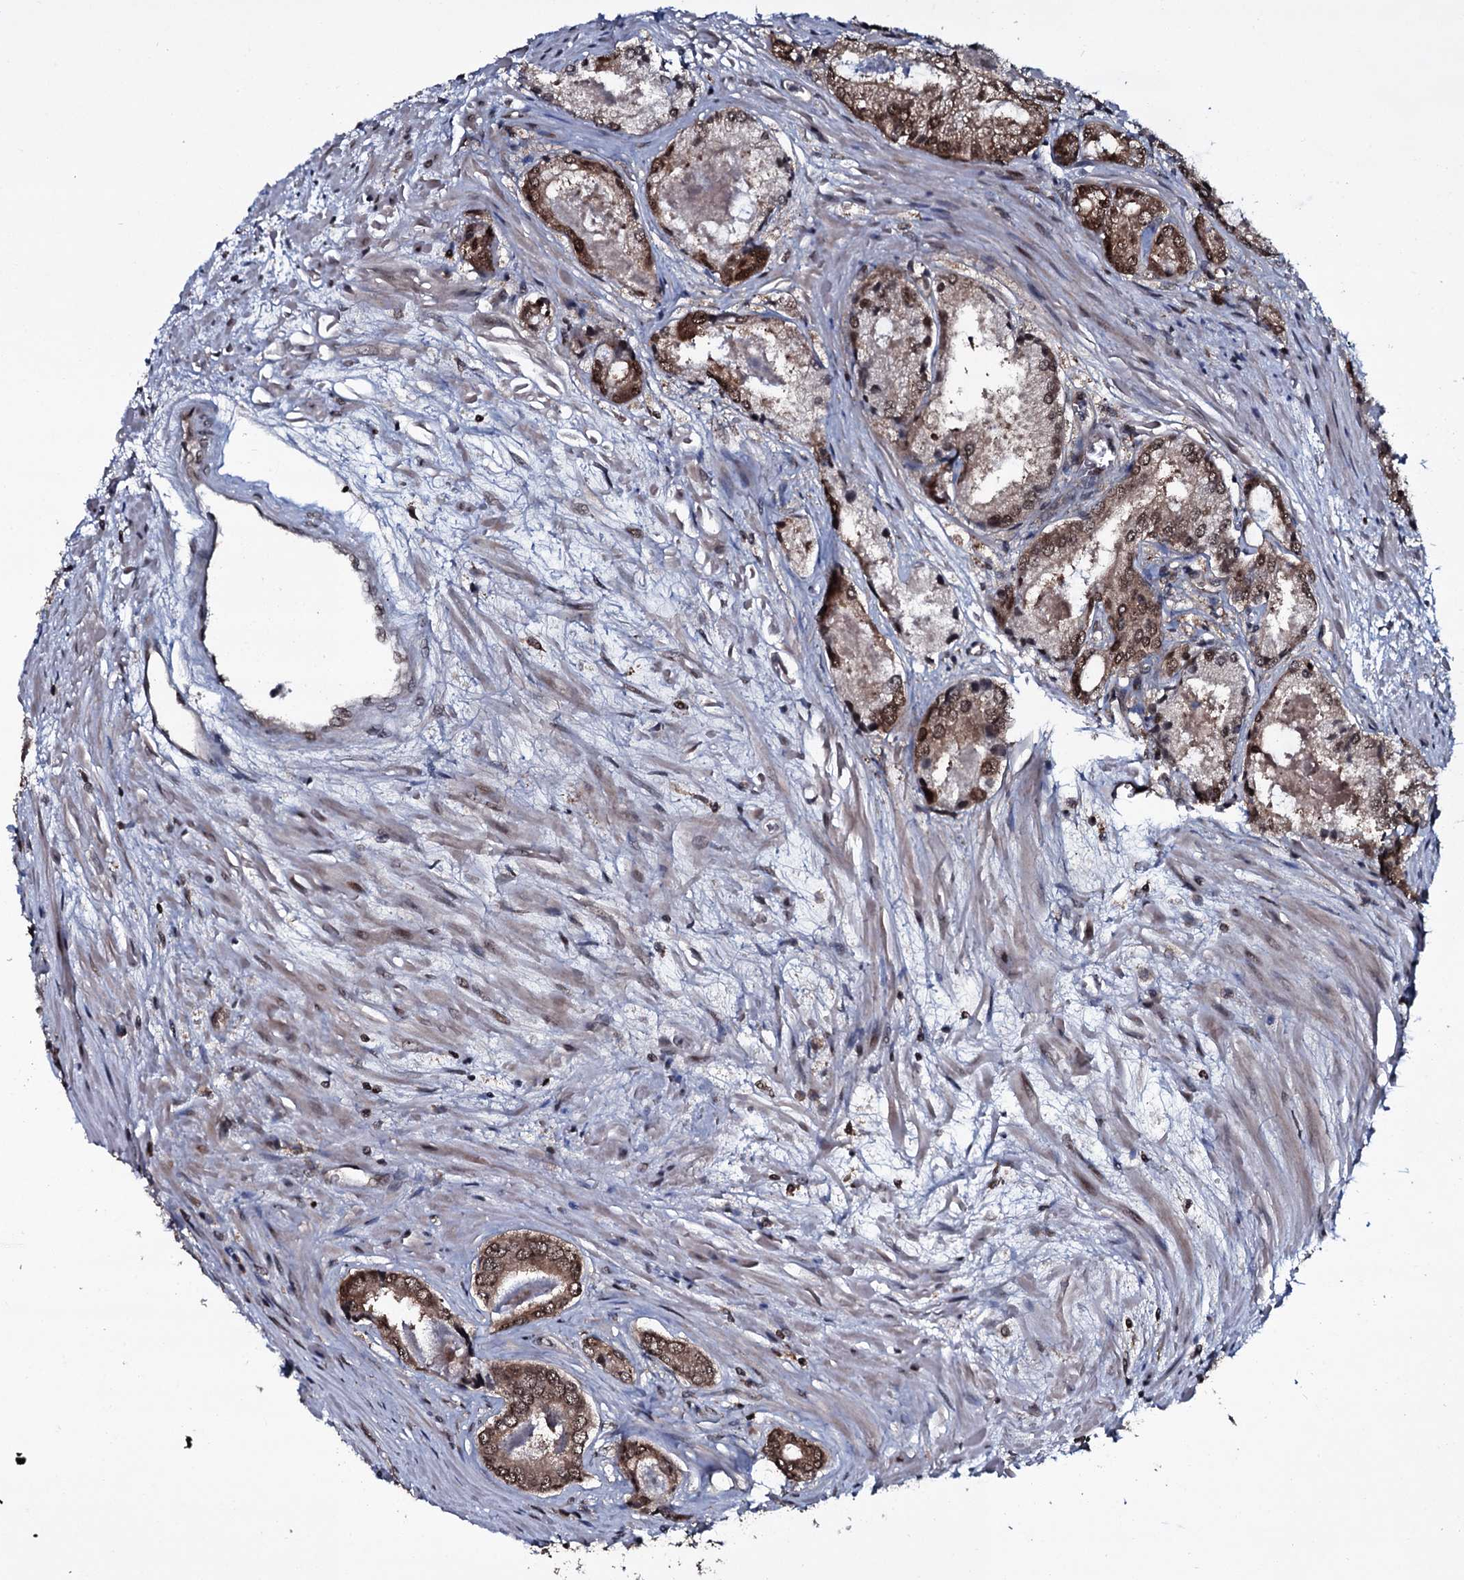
{"staining": {"intensity": "moderate", "quantity": "25%-75%", "location": "cytoplasmic/membranous,nuclear"}, "tissue": "prostate cancer", "cell_type": "Tumor cells", "image_type": "cancer", "snomed": [{"axis": "morphology", "description": "Adenocarcinoma, Low grade"}, {"axis": "topography", "description": "Prostate"}], "caption": "This micrograph reveals immunohistochemistry staining of human prostate cancer (adenocarcinoma (low-grade)), with medium moderate cytoplasmic/membranous and nuclear positivity in about 25%-75% of tumor cells.", "gene": "HDDC3", "patient": {"sex": "male", "age": 68}}